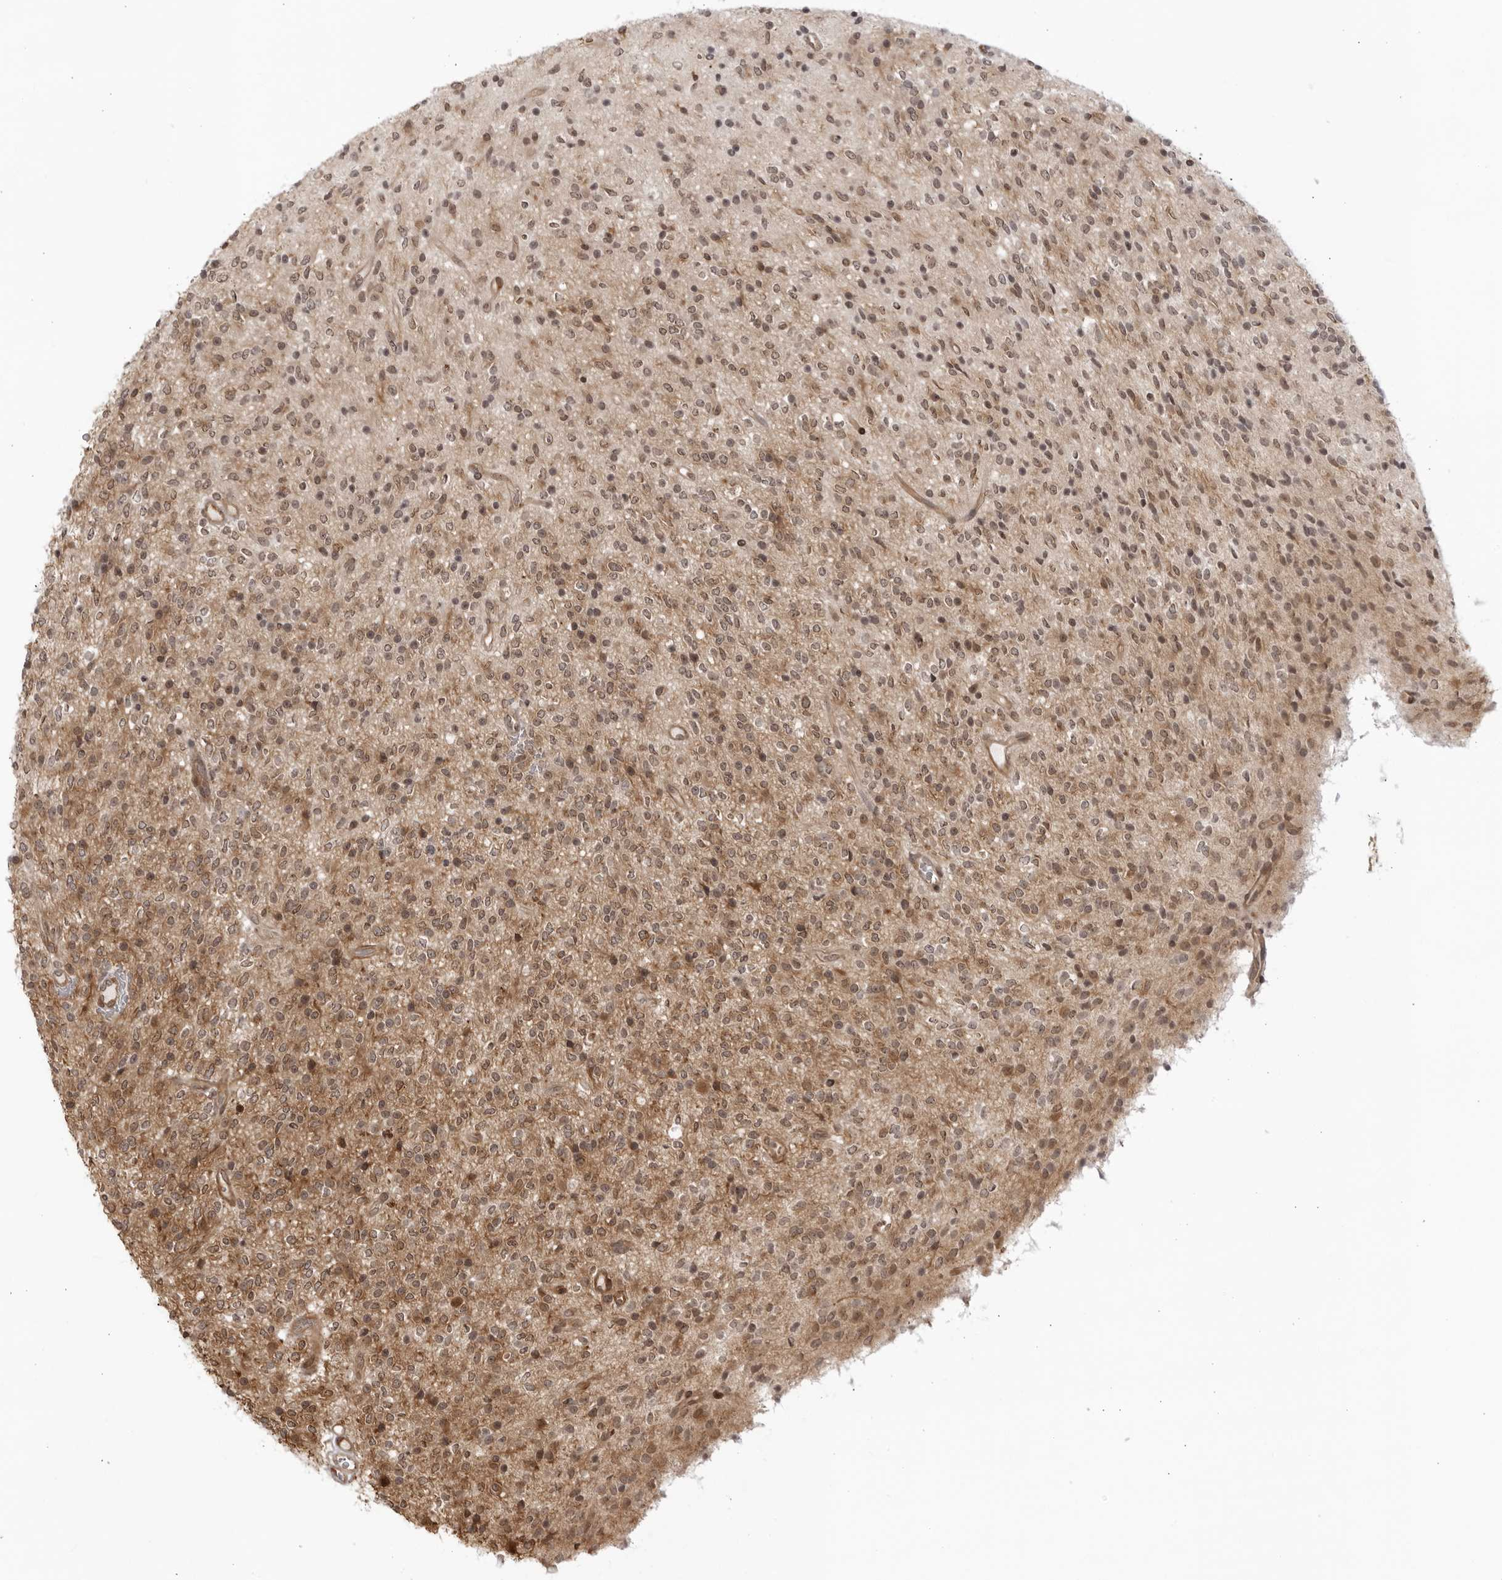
{"staining": {"intensity": "weak", "quantity": ">75%", "location": "cytoplasmic/membranous,nuclear"}, "tissue": "glioma", "cell_type": "Tumor cells", "image_type": "cancer", "snomed": [{"axis": "morphology", "description": "Glioma, malignant, High grade"}, {"axis": "topography", "description": "Brain"}], "caption": "The image exhibits staining of malignant glioma (high-grade), revealing weak cytoplasmic/membranous and nuclear protein positivity (brown color) within tumor cells.", "gene": "CNBD1", "patient": {"sex": "male", "age": 34}}